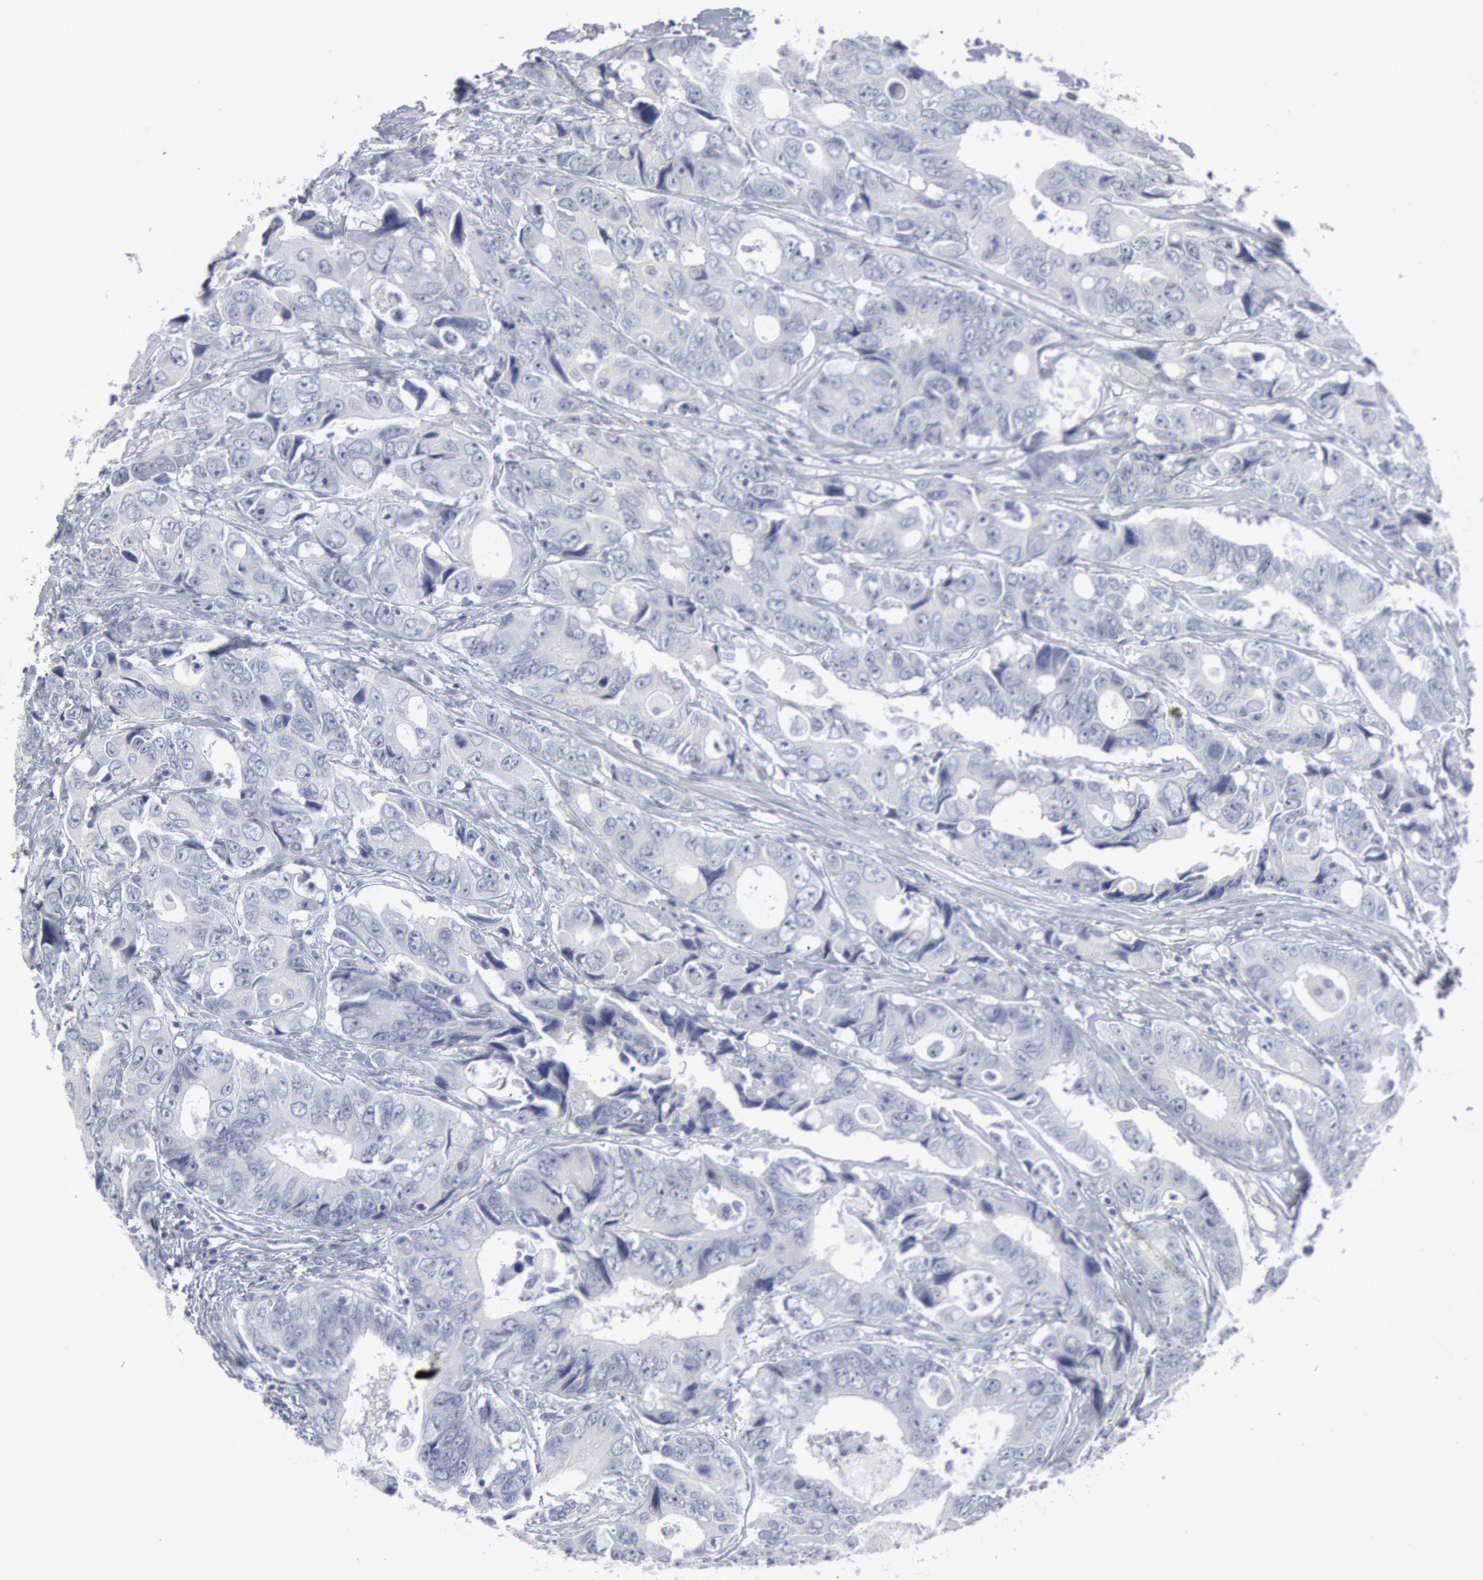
{"staining": {"intensity": "negative", "quantity": "none", "location": "none"}, "tissue": "colorectal cancer", "cell_type": "Tumor cells", "image_type": "cancer", "snomed": [{"axis": "morphology", "description": "Adenocarcinoma, NOS"}, {"axis": "topography", "description": "Rectum"}], "caption": "Human colorectal adenocarcinoma stained for a protein using immunohistochemistry (IHC) displays no positivity in tumor cells.", "gene": "DMC1", "patient": {"sex": "female", "age": 67}}